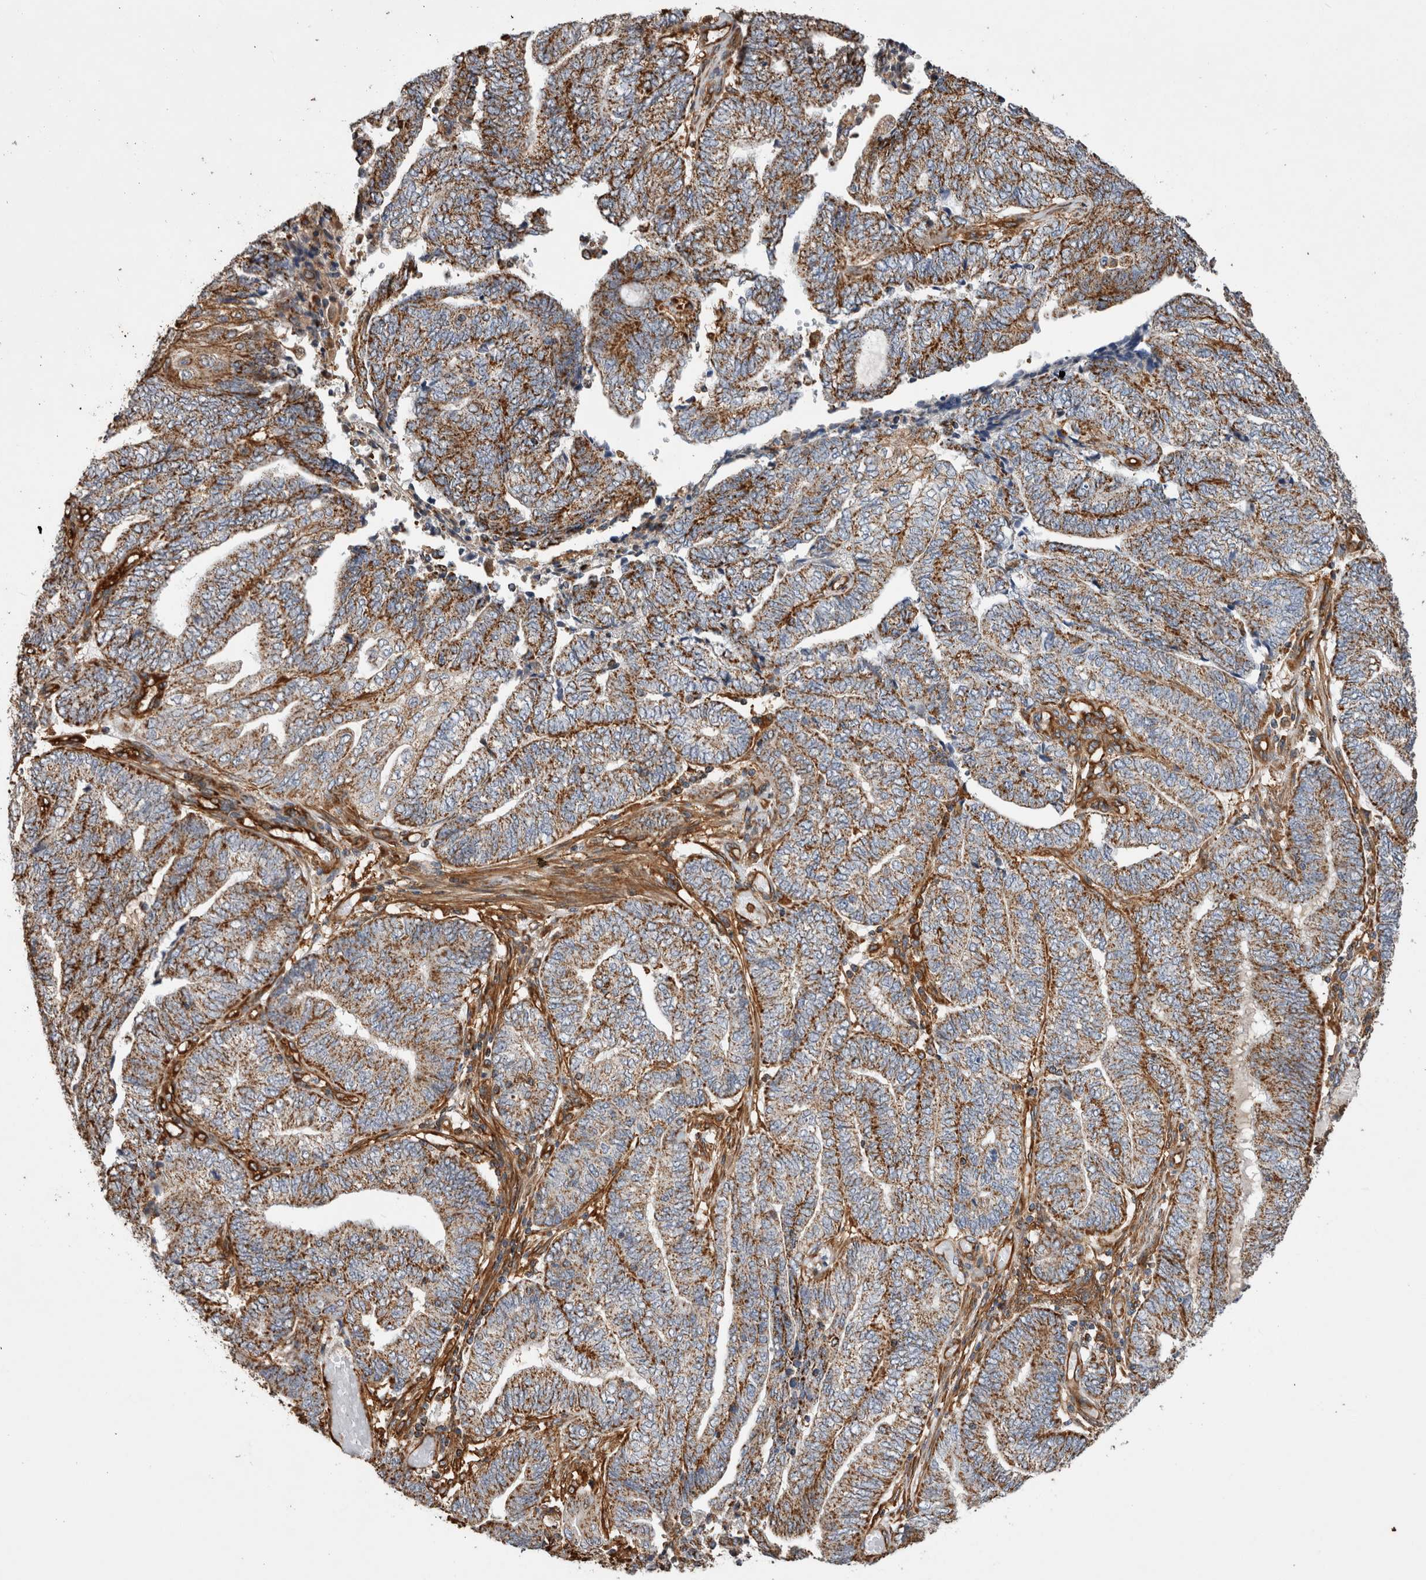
{"staining": {"intensity": "moderate", "quantity": ">75%", "location": "cytoplasmic/membranous"}, "tissue": "endometrial cancer", "cell_type": "Tumor cells", "image_type": "cancer", "snomed": [{"axis": "morphology", "description": "Adenocarcinoma, NOS"}, {"axis": "topography", "description": "Uterus"}, {"axis": "topography", "description": "Endometrium"}], "caption": "Immunohistochemical staining of human endometrial cancer (adenocarcinoma) exhibits medium levels of moderate cytoplasmic/membranous expression in about >75% of tumor cells.", "gene": "ZNF397", "patient": {"sex": "female", "age": 70}}